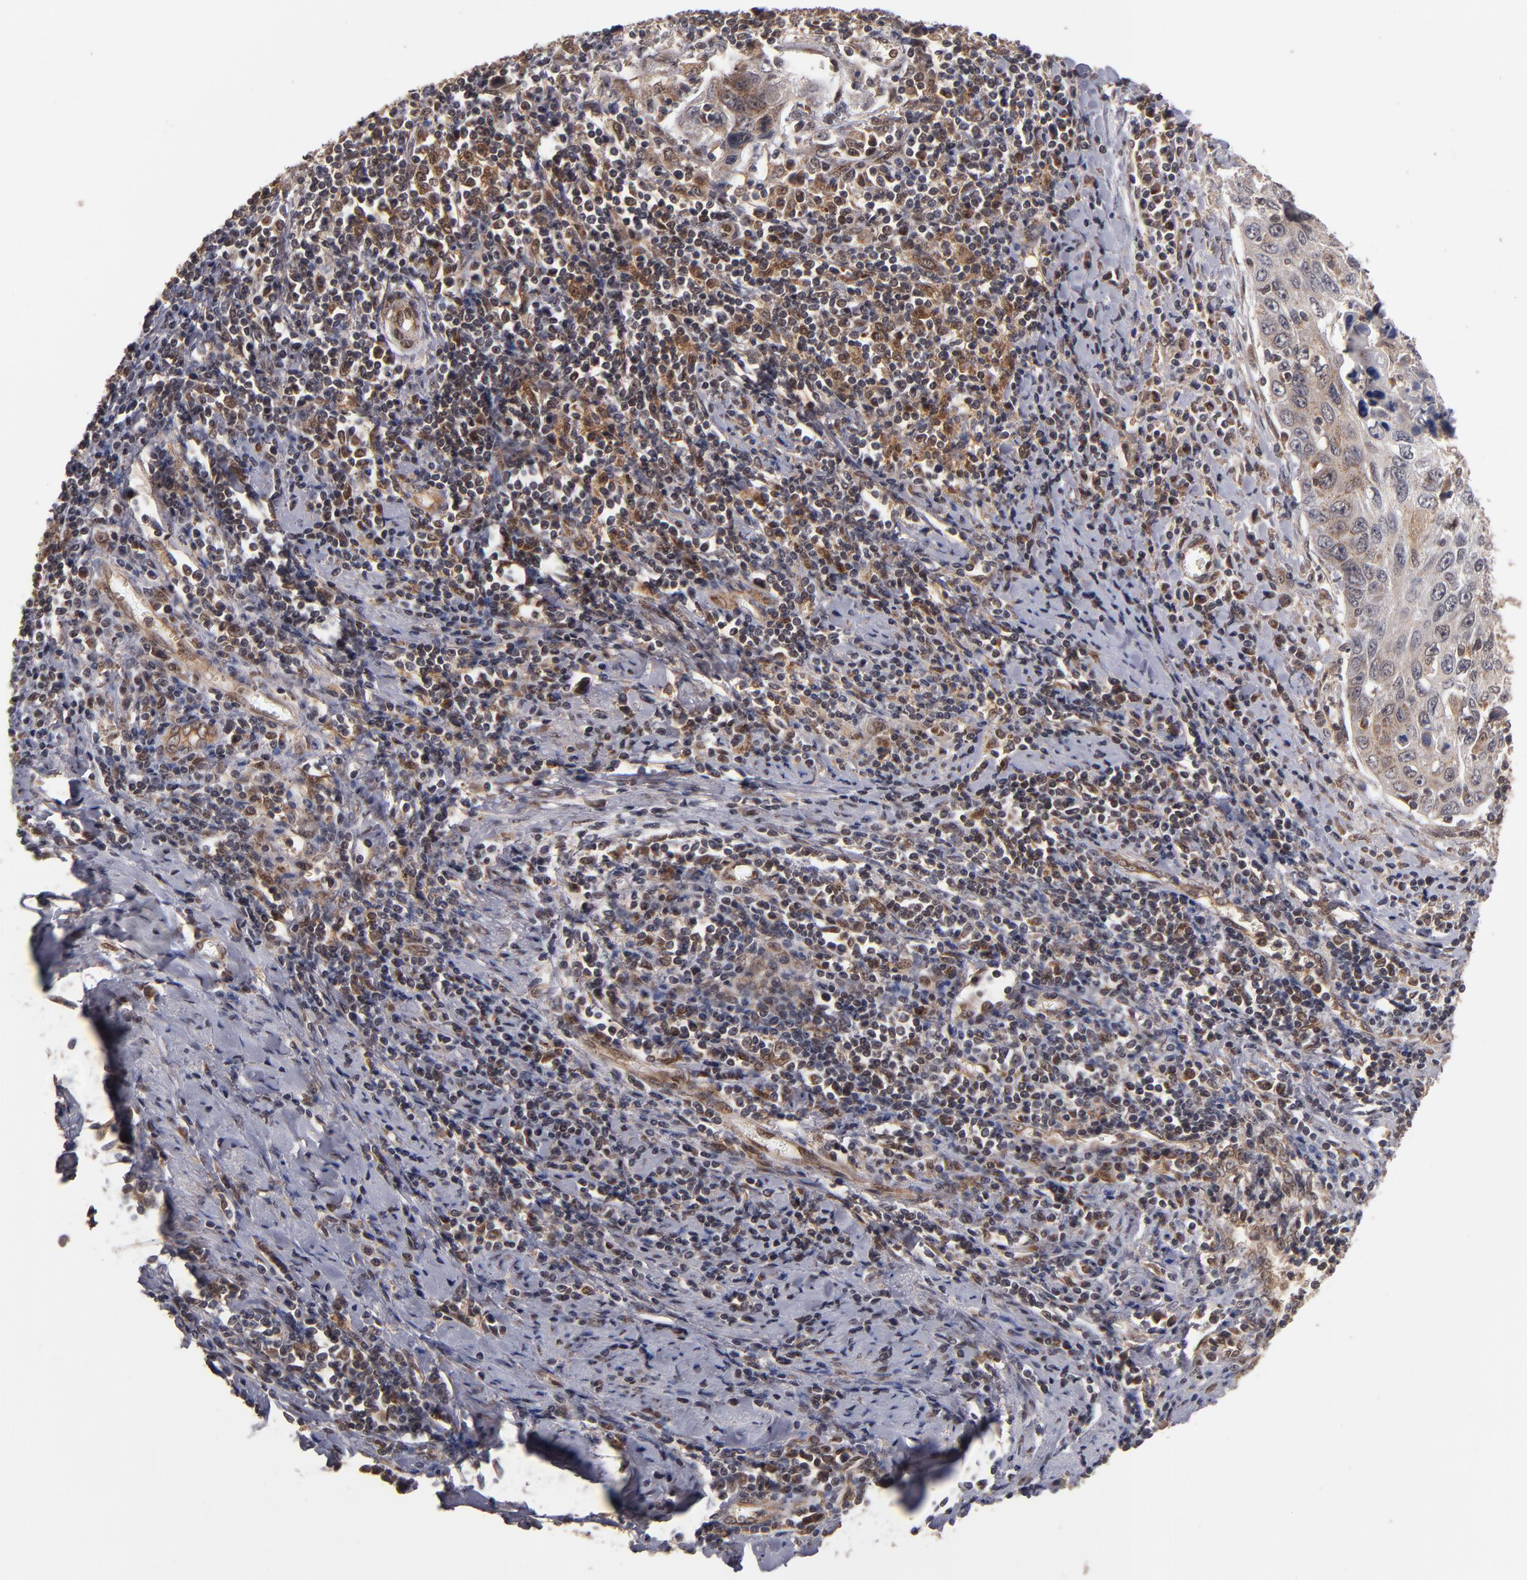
{"staining": {"intensity": "moderate", "quantity": "25%-75%", "location": "cytoplasmic/membranous"}, "tissue": "cervical cancer", "cell_type": "Tumor cells", "image_type": "cancer", "snomed": [{"axis": "morphology", "description": "Squamous cell carcinoma, NOS"}, {"axis": "topography", "description": "Cervix"}], "caption": "Protein expression analysis of squamous cell carcinoma (cervical) exhibits moderate cytoplasmic/membranous expression in approximately 25%-75% of tumor cells.", "gene": "CUL5", "patient": {"sex": "female", "age": 53}}